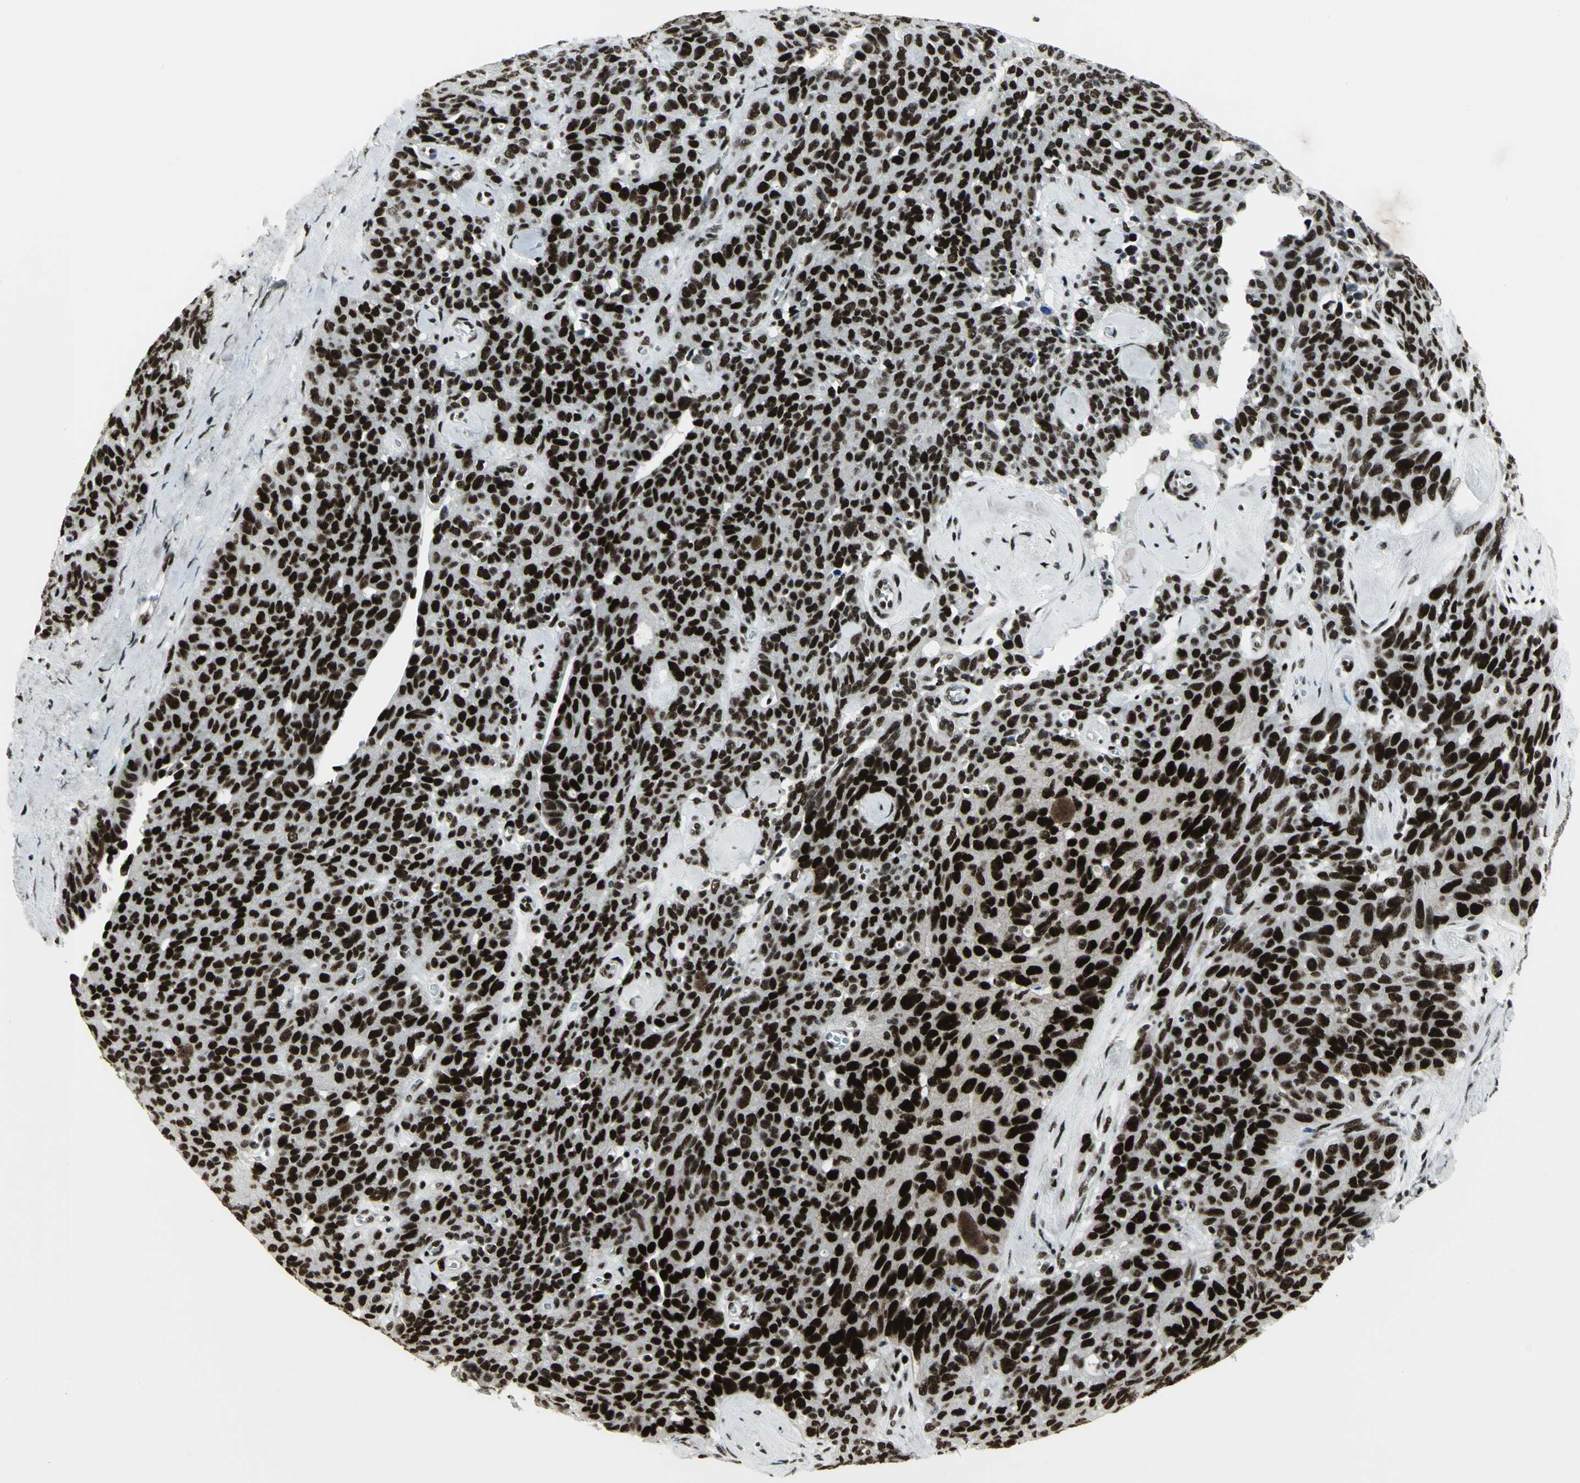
{"staining": {"intensity": "strong", "quantity": ">75%", "location": "nuclear"}, "tissue": "ovarian cancer", "cell_type": "Tumor cells", "image_type": "cancer", "snomed": [{"axis": "morphology", "description": "Carcinoma, endometroid"}, {"axis": "topography", "description": "Ovary"}], "caption": "Ovarian cancer (endometroid carcinoma) was stained to show a protein in brown. There is high levels of strong nuclear positivity in about >75% of tumor cells. Ihc stains the protein of interest in brown and the nuclei are stained blue.", "gene": "SMARCA4", "patient": {"sex": "female", "age": 60}}